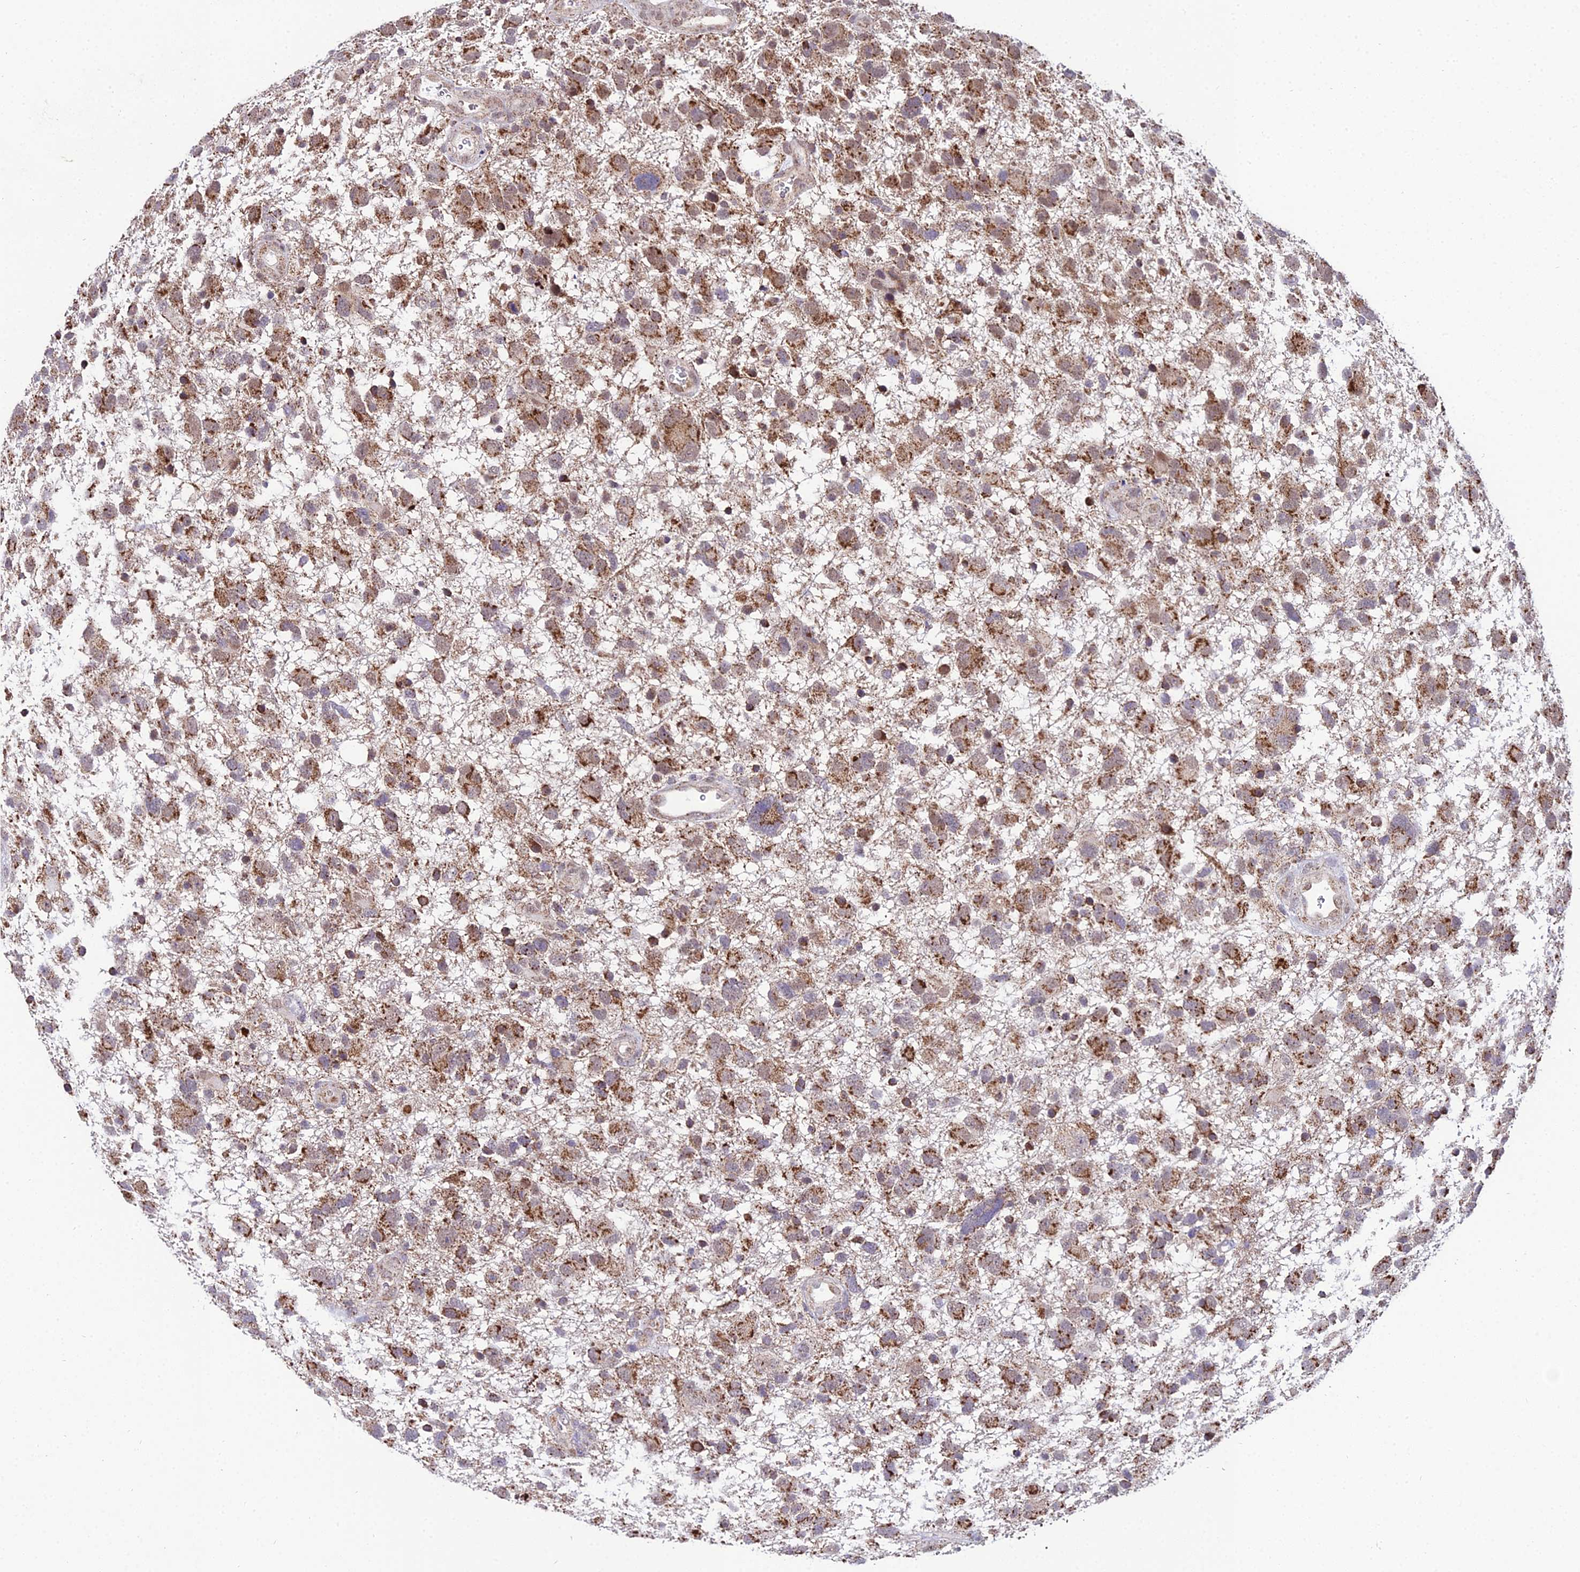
{"staining": {"intensity": "moderate", "quantity": ">75%", "location": "cytoplasmic/membranous"}, "tissue": "glioma", "cell_type": "Tumor cells", "image_type": "cancer", "snomed": [{"axis": "morphology", "description": "Glioma, malignant, High grade"}, {"axis": "topography", "description": "Brain"}], "caption": "Malignant high-grade glioma stained with IHC exhibits moderate cytoplasmic/membranous staining in approximately >75% of tumor cells.", "gene": "PSMD2", "patient": {"sex": "male", "age": 61}}